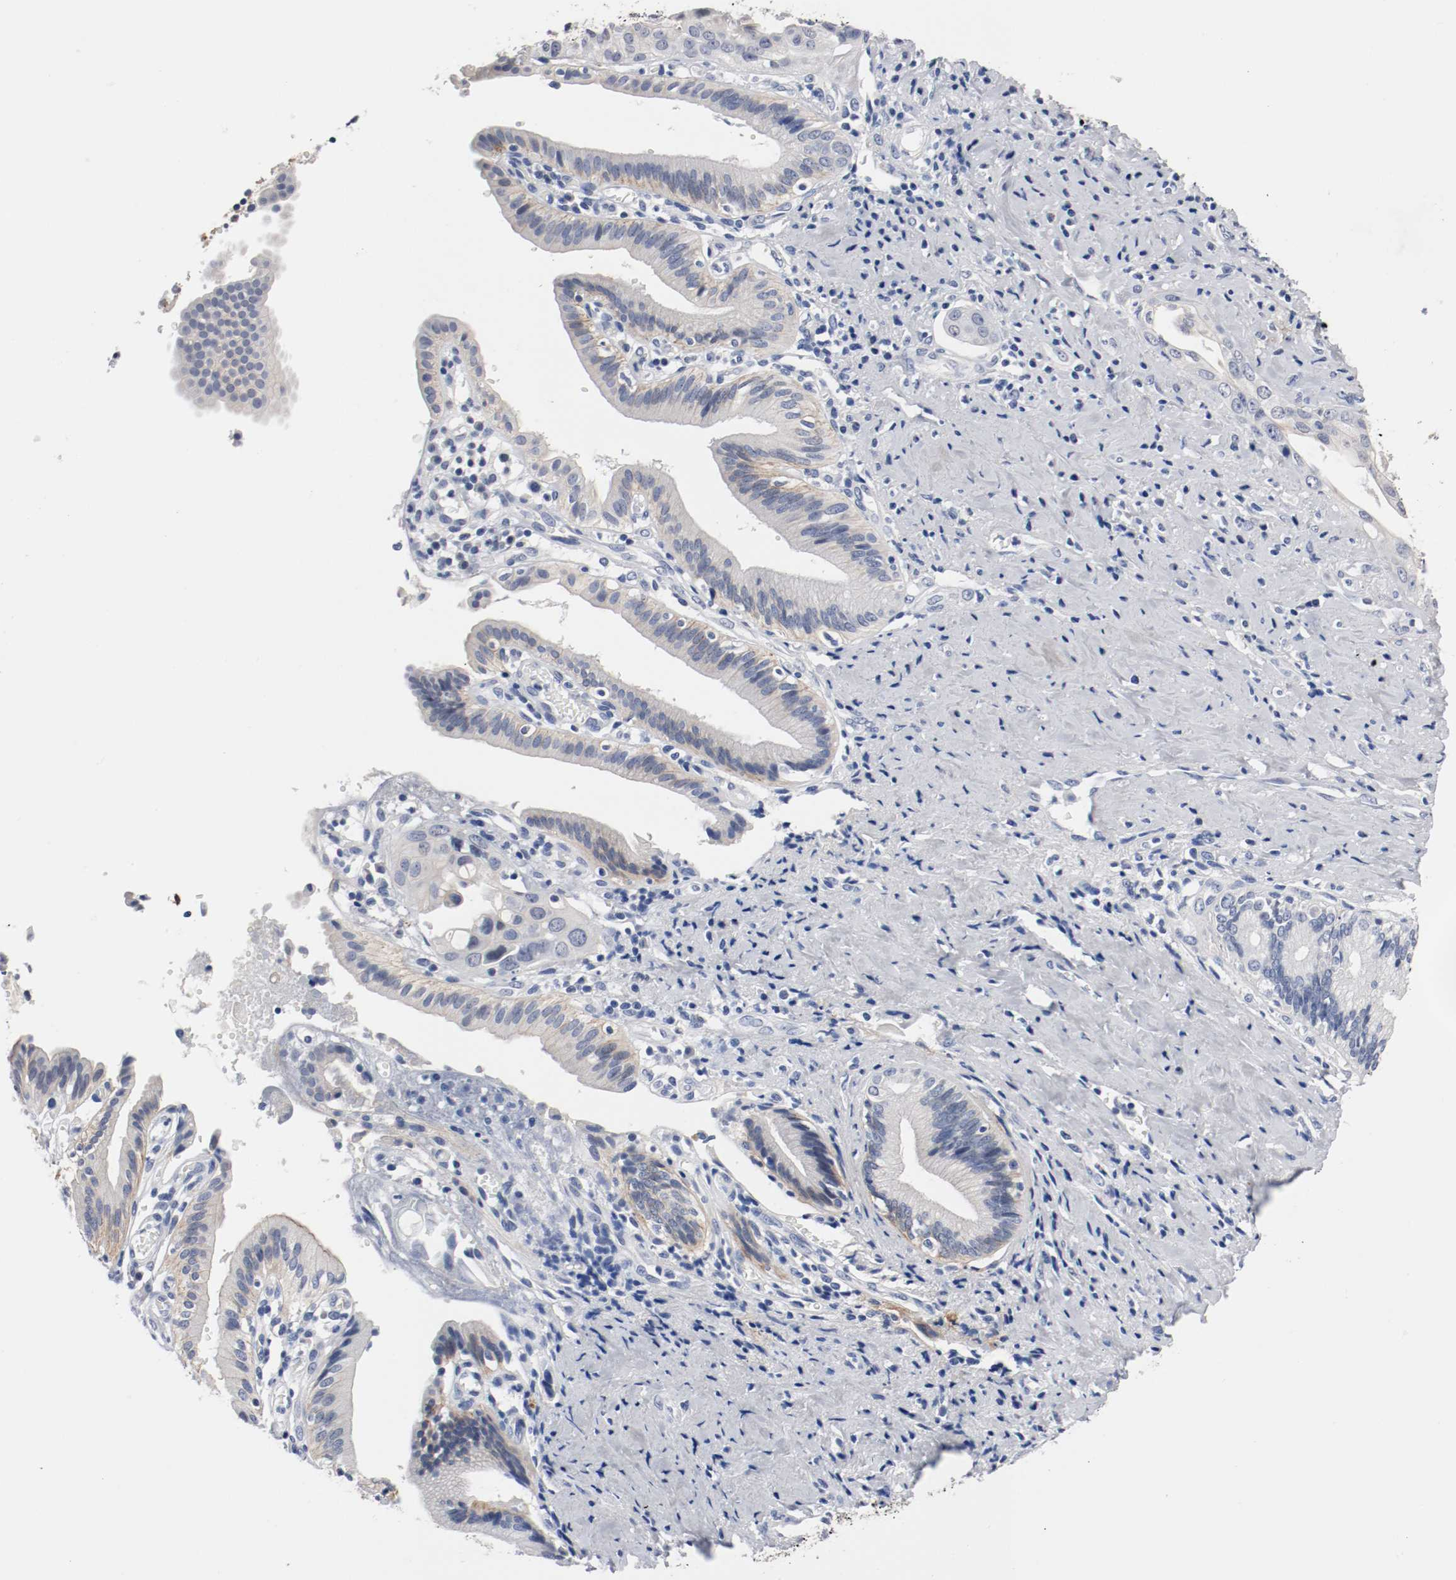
{"staining": {"intensity": "moderate", "quantity": "<25%", "location": "cytoplasmic/membranous"}, "tissue": "pancreatic cancer", "cell_type": "Tumor cells", "image_type": "cancer", "snomed": [{"axis": "morphology", "description": "Adenocarcinoma, NOS"}, {"axis": "topography", "description": "Pancreas"}], "caption": "The micrograph reveals staining of adenocarcinoma (pancreatic), revealing moderate cytoplasmic/membranous protein positivity (brown color) within tumor cells.", "gene": "TNC", "patient": {"sex": "female", "age": 60}}